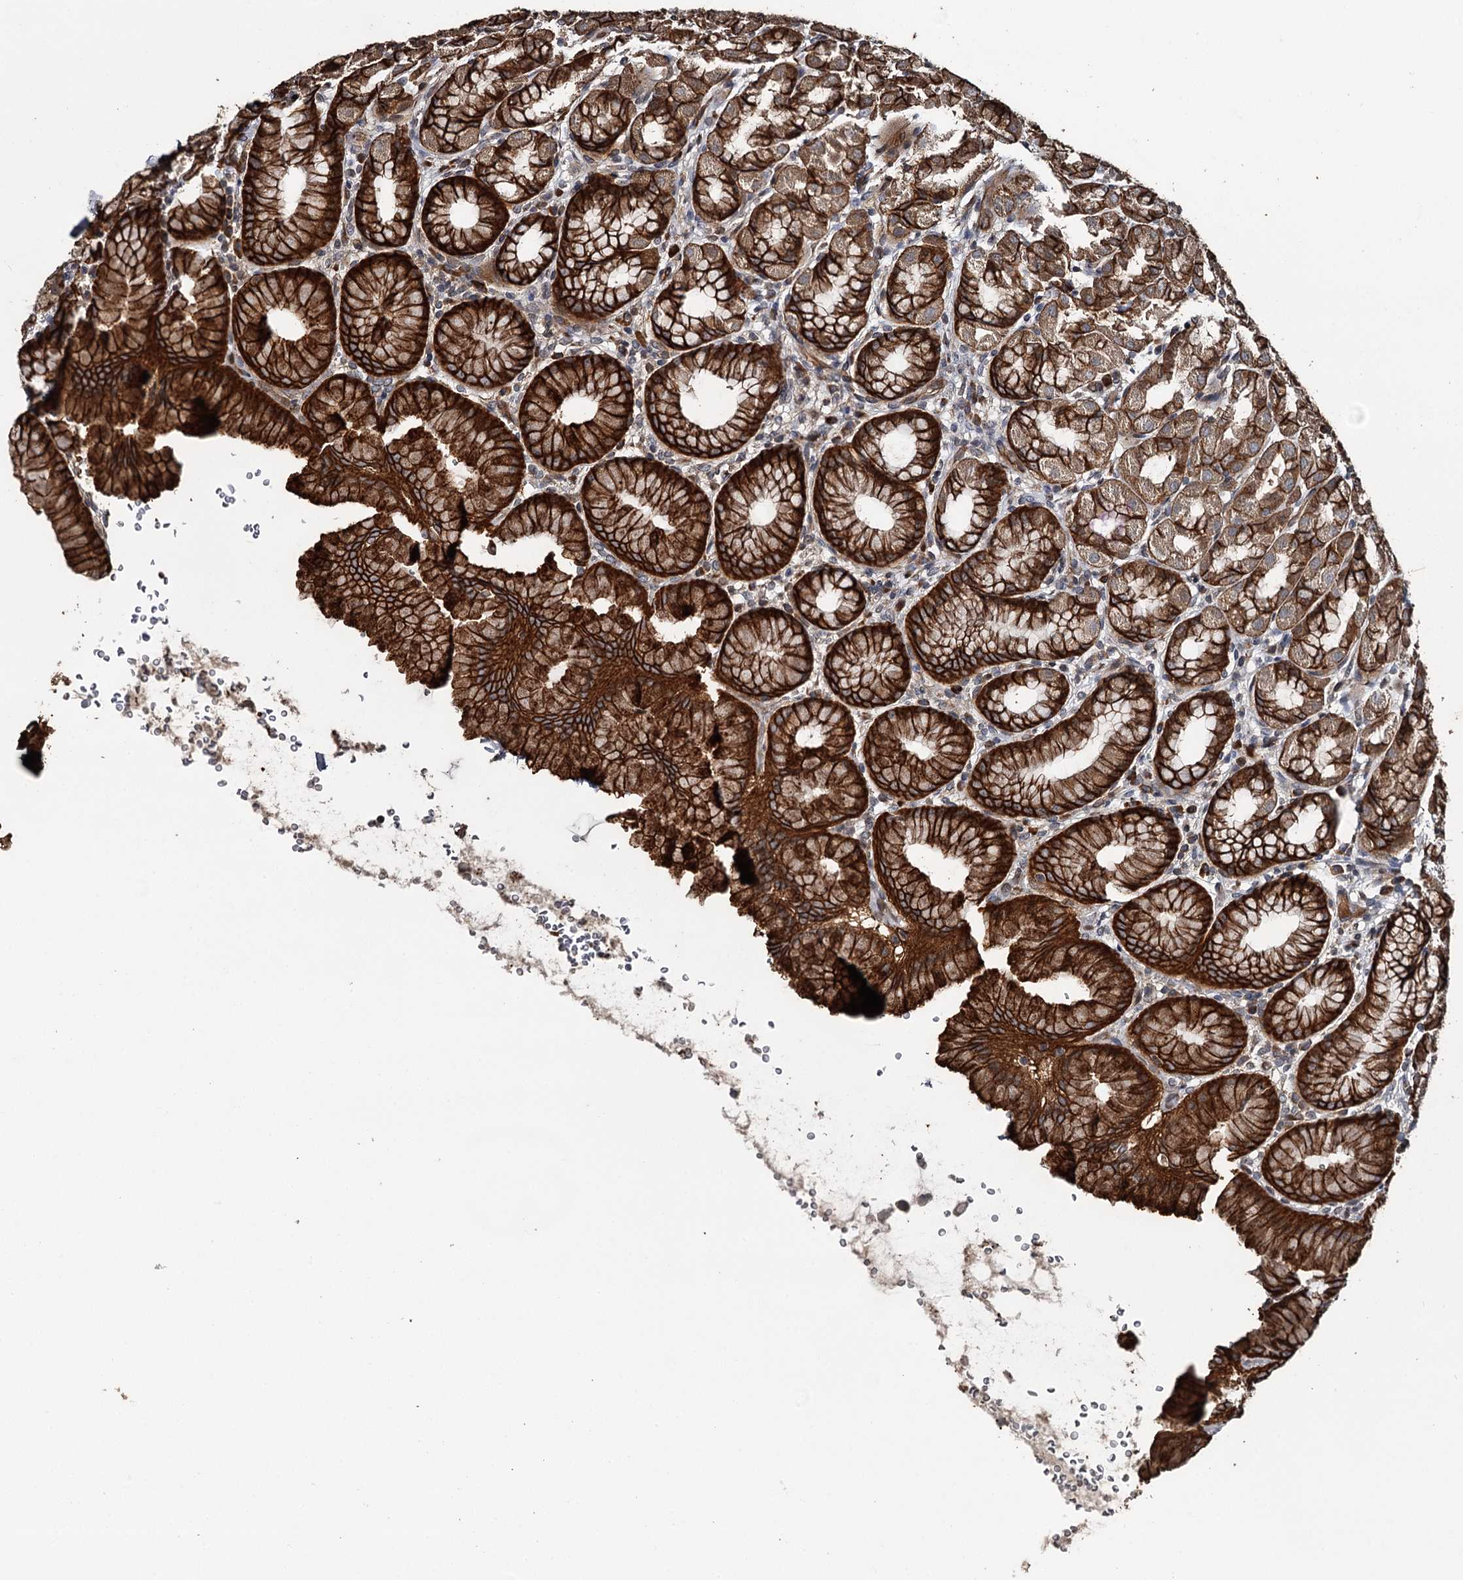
{"staining": {"intensity": "strong", "quantity": ">75%", "location": "cytoplasmic/membranous"}, "tissue": "stomach", "cell_type": "Glandular cells", "image_type": "normal", "snomed": [{"axis": "morphology", "description": "Normal tissue, NOS"}, {"axis": "topography", "description": "Stomach"}], "caption": "IHC photomicrograph of benign human stomach stained for a protein (brown), which exhibits high levels of strong cytoplasmic/membranous expression in approximately >75% of glandular cells.", "gene": "RAB21", "patient": {"sex": "male", "age": 42}}